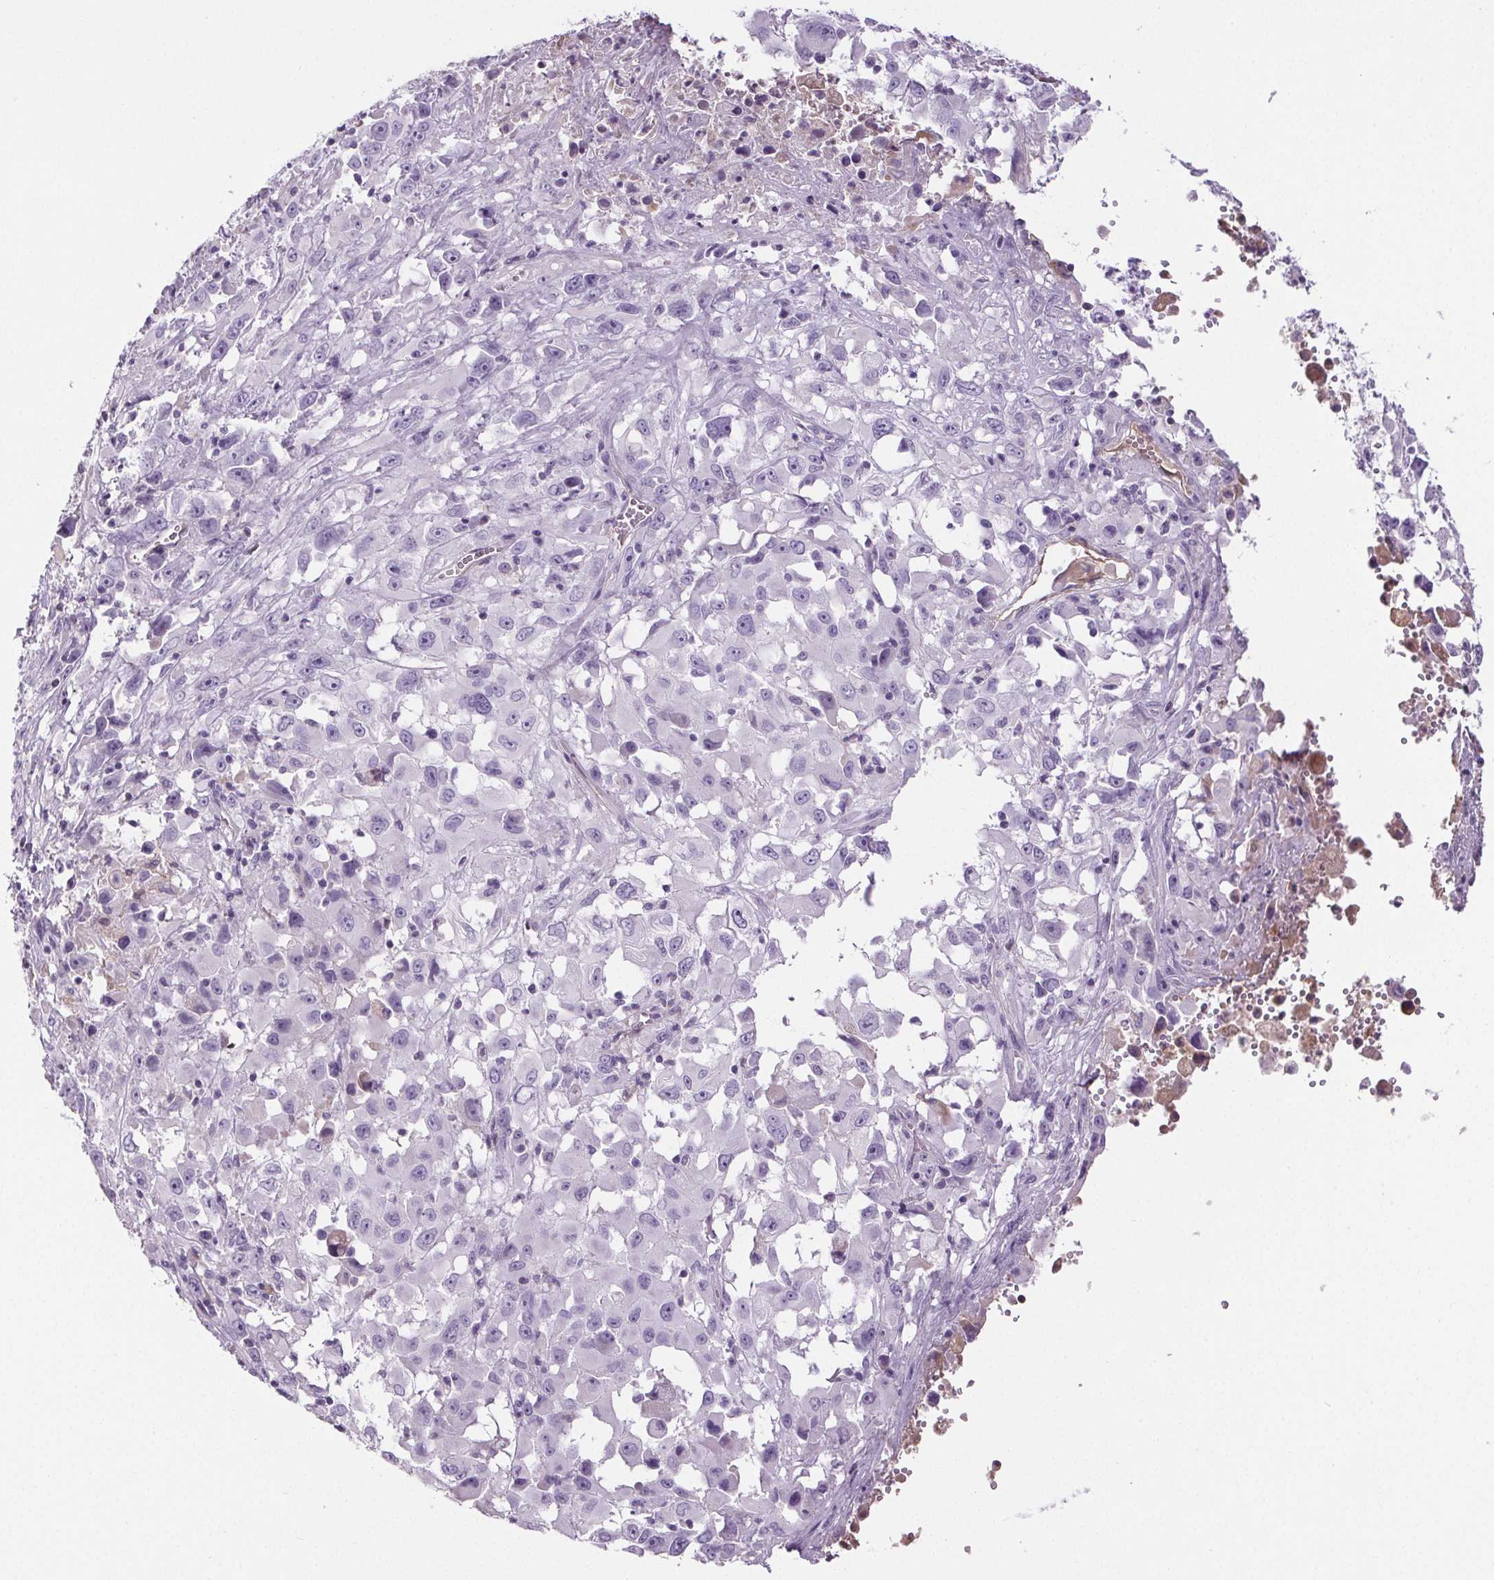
{"staining": {"intensity": "negative", "quantity": "none", "location": "none"}, "tissue": "melanoma", "cell_type": "Tumor cells", "image_type": "cancer", "snomed": [{"axis": "morphology", "description": "Malignant melanoma, Metastatic site"}, {"axis": "topography", "description": "Soft tissue"}], "caption": "Immunohistochemical staining of malignant melanoma (metastatic site) reveals no significant positivity in tumor cells.", "gene": "CD5L", "patient": {"sex": "male", "age": 50}}